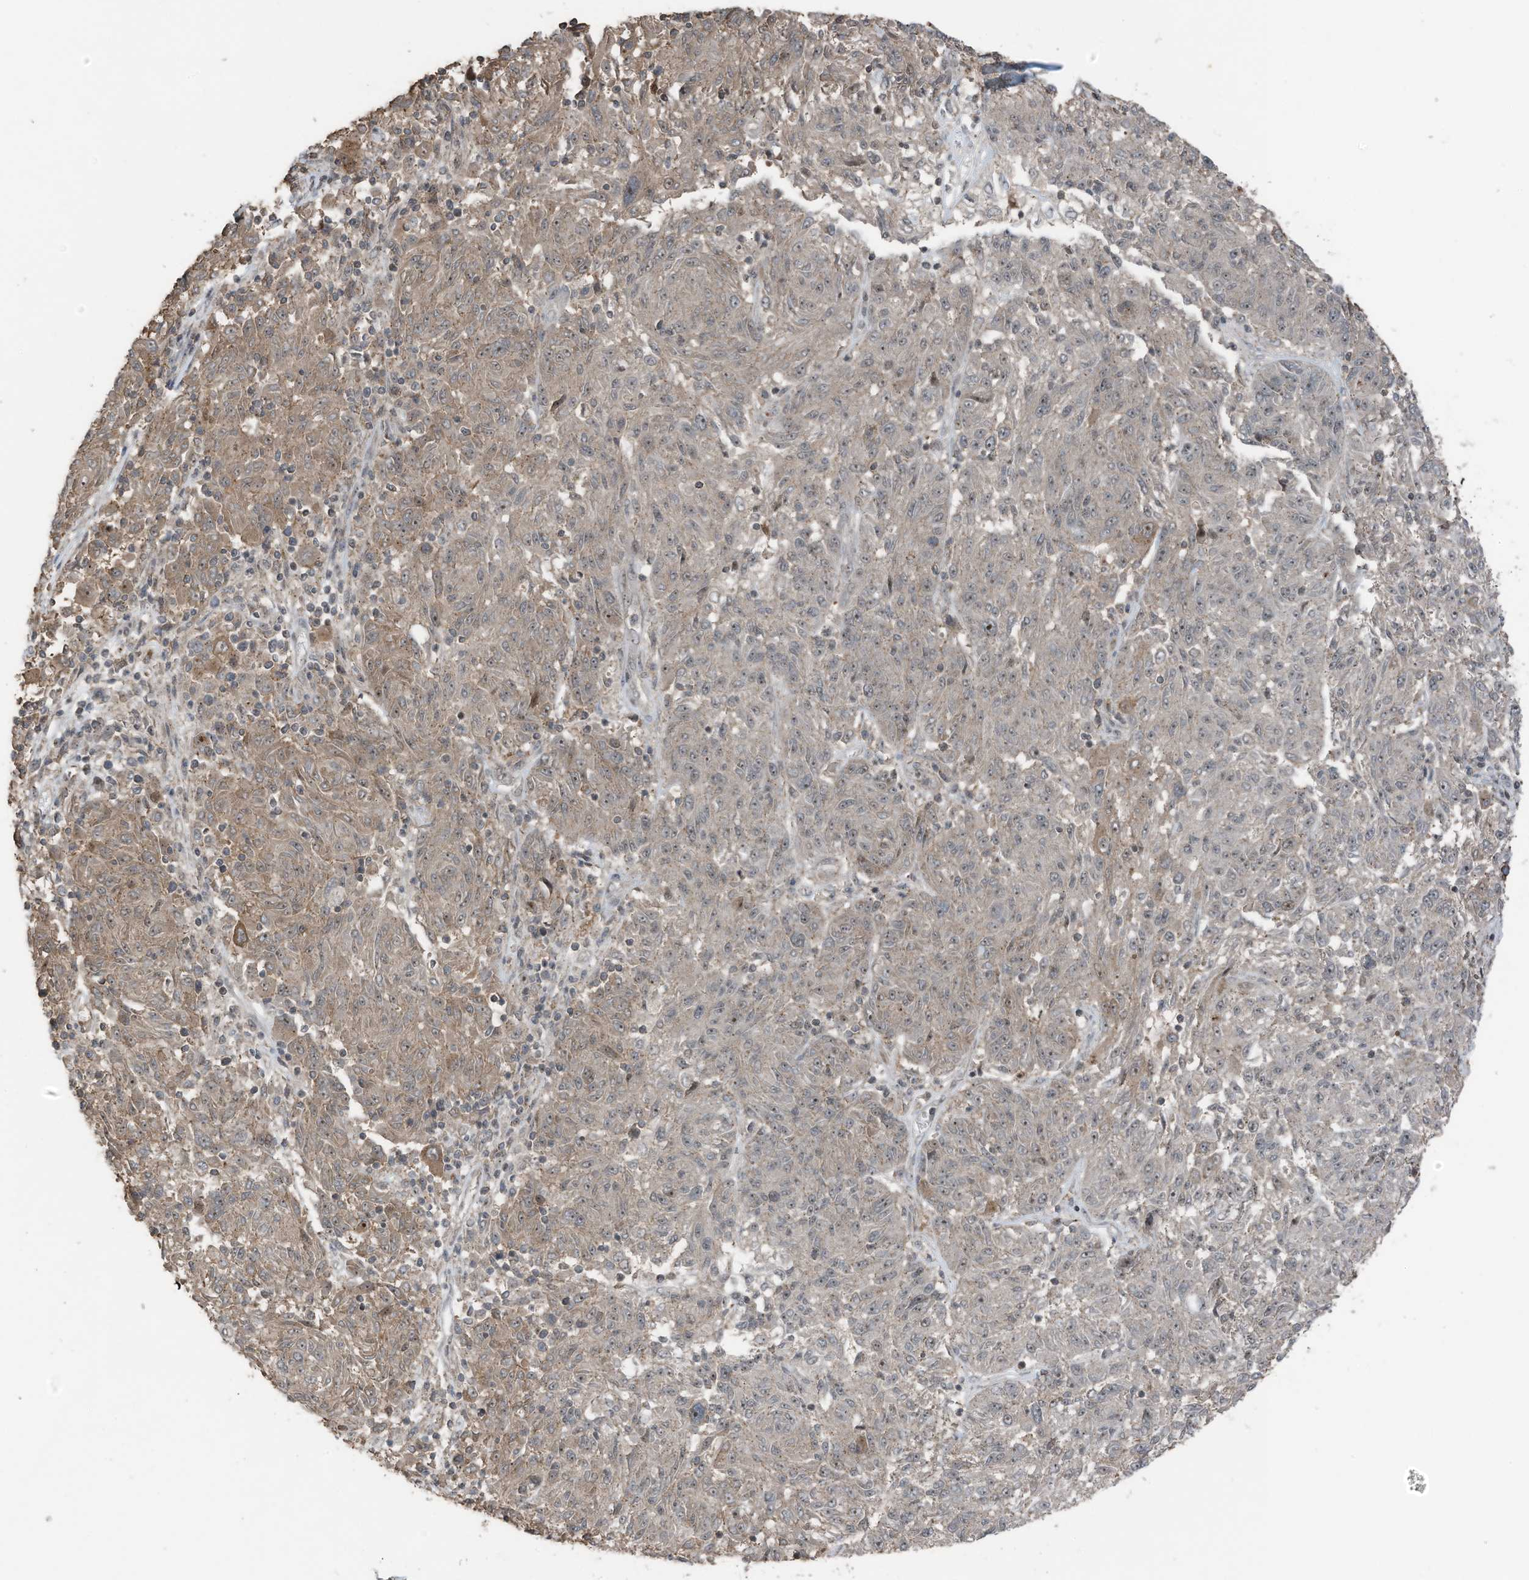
{"staining": {"intensity": "moderate", "quantity": "25%-75%", "location": "cytoplasmic/membranous,nuclear"}, "tissue": "melanoma", "cell_type": "Tumor cells", "image_type": "cancer", "snomed": [{"axis": "morphology", "description": "Malignant melanoma, NOS"}, {"axis": "topography", "description": "Skin"}], "caption": "Tumor cells exhibit medium levels of moderate cytoplasmic/membranous and nuclear positivity in about 25%-75% of cells in malignant melanoma.", "gene": "UTP3", "patient": {"sex": "male", "age": 53}}